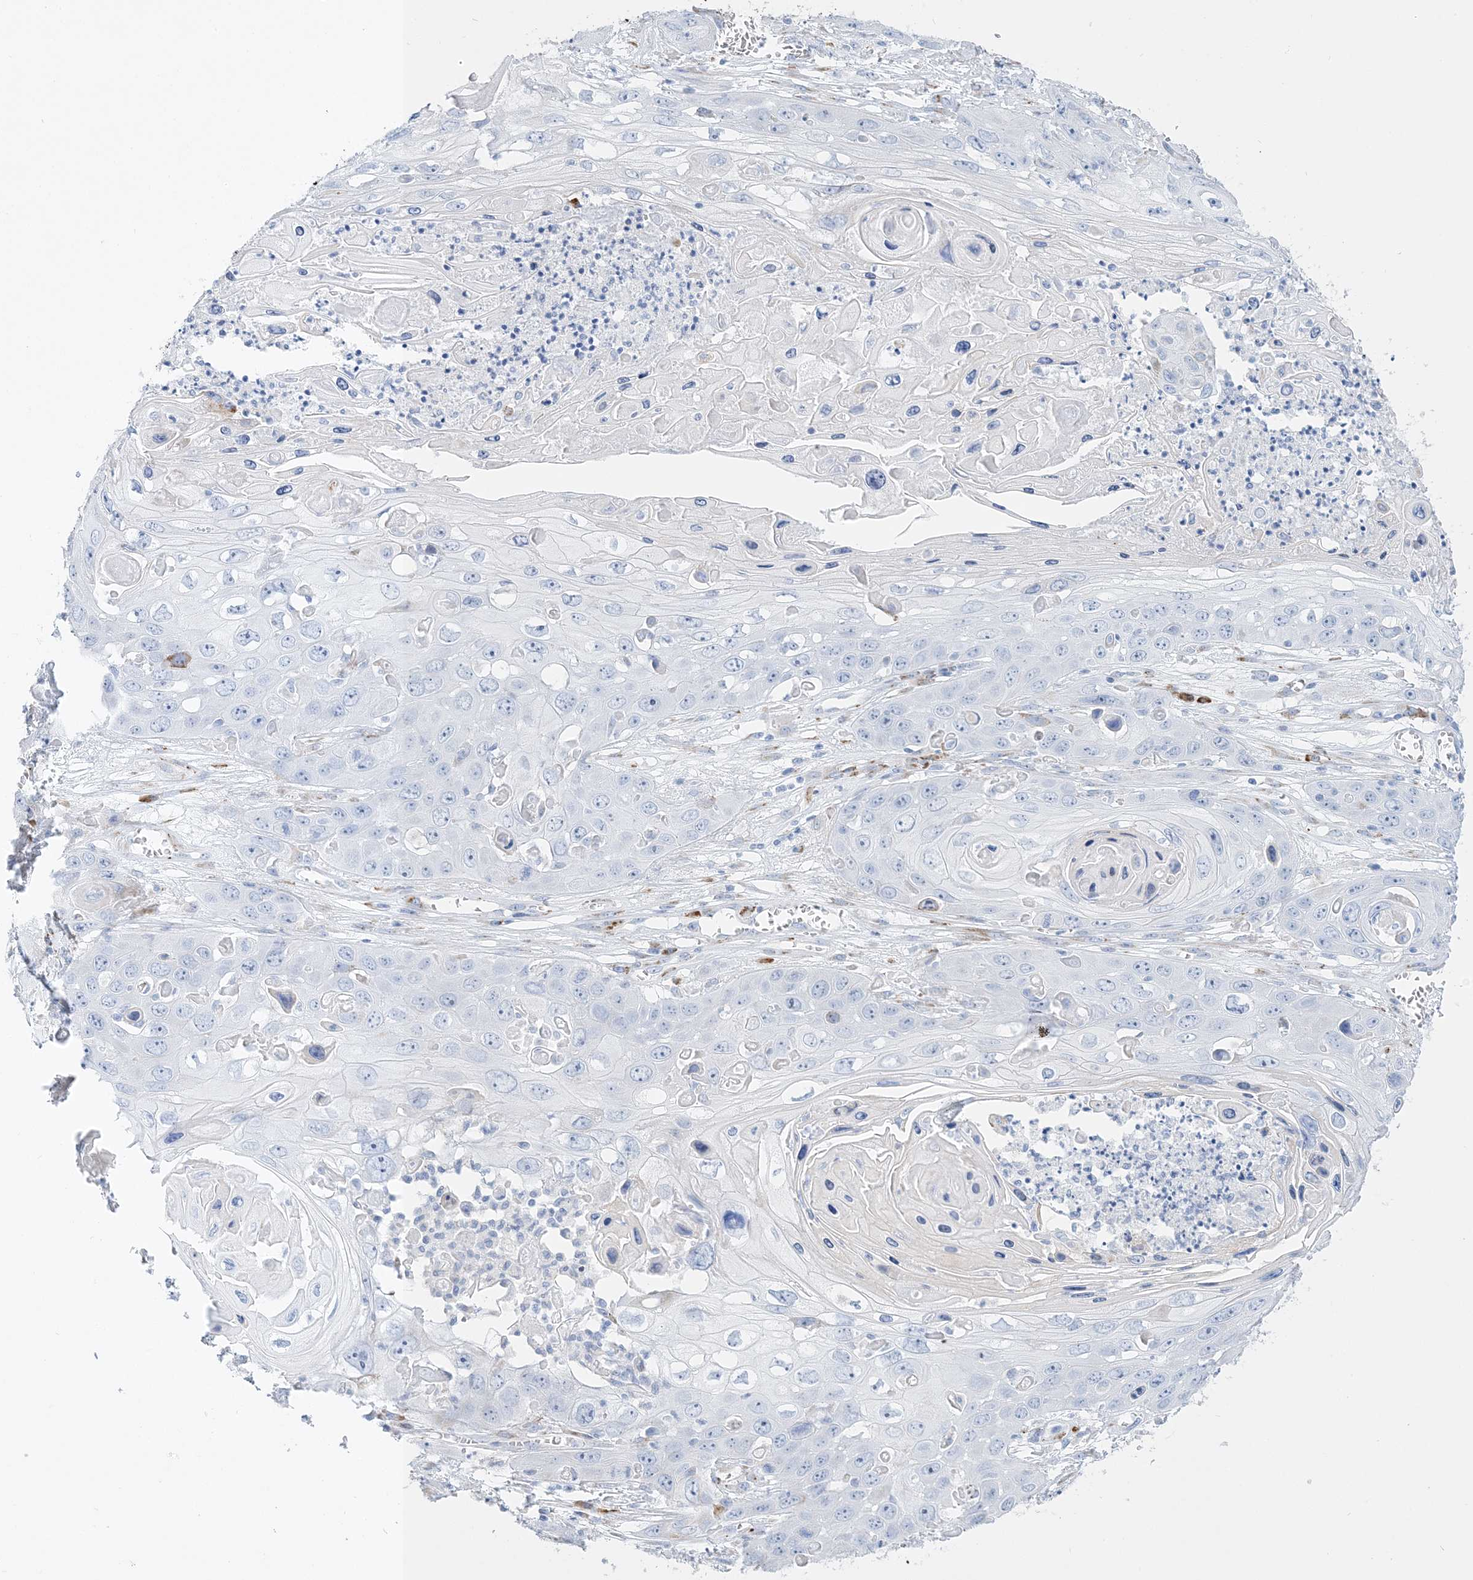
{"staining": {"intensity": "negative", "quantity": "none", "location": "none"}, "tissue": "skin cancer", "cell_type": "Tumor cells", "image_type": "cancer", "snomed": [{"axis": "morphology", "description": "Squamous cell carcinoma, NOS"}, {"axis": "topography", "description": "Skin"}], "caption": "DAB (3,3'-diaminobenzidine) immunohistochemical staining of human squamous cell carcinoma (skin) reveals no significant staining in tumor cells.", "gene": "TSPYL6", "patient": {"sex": "male", "age": 55}}